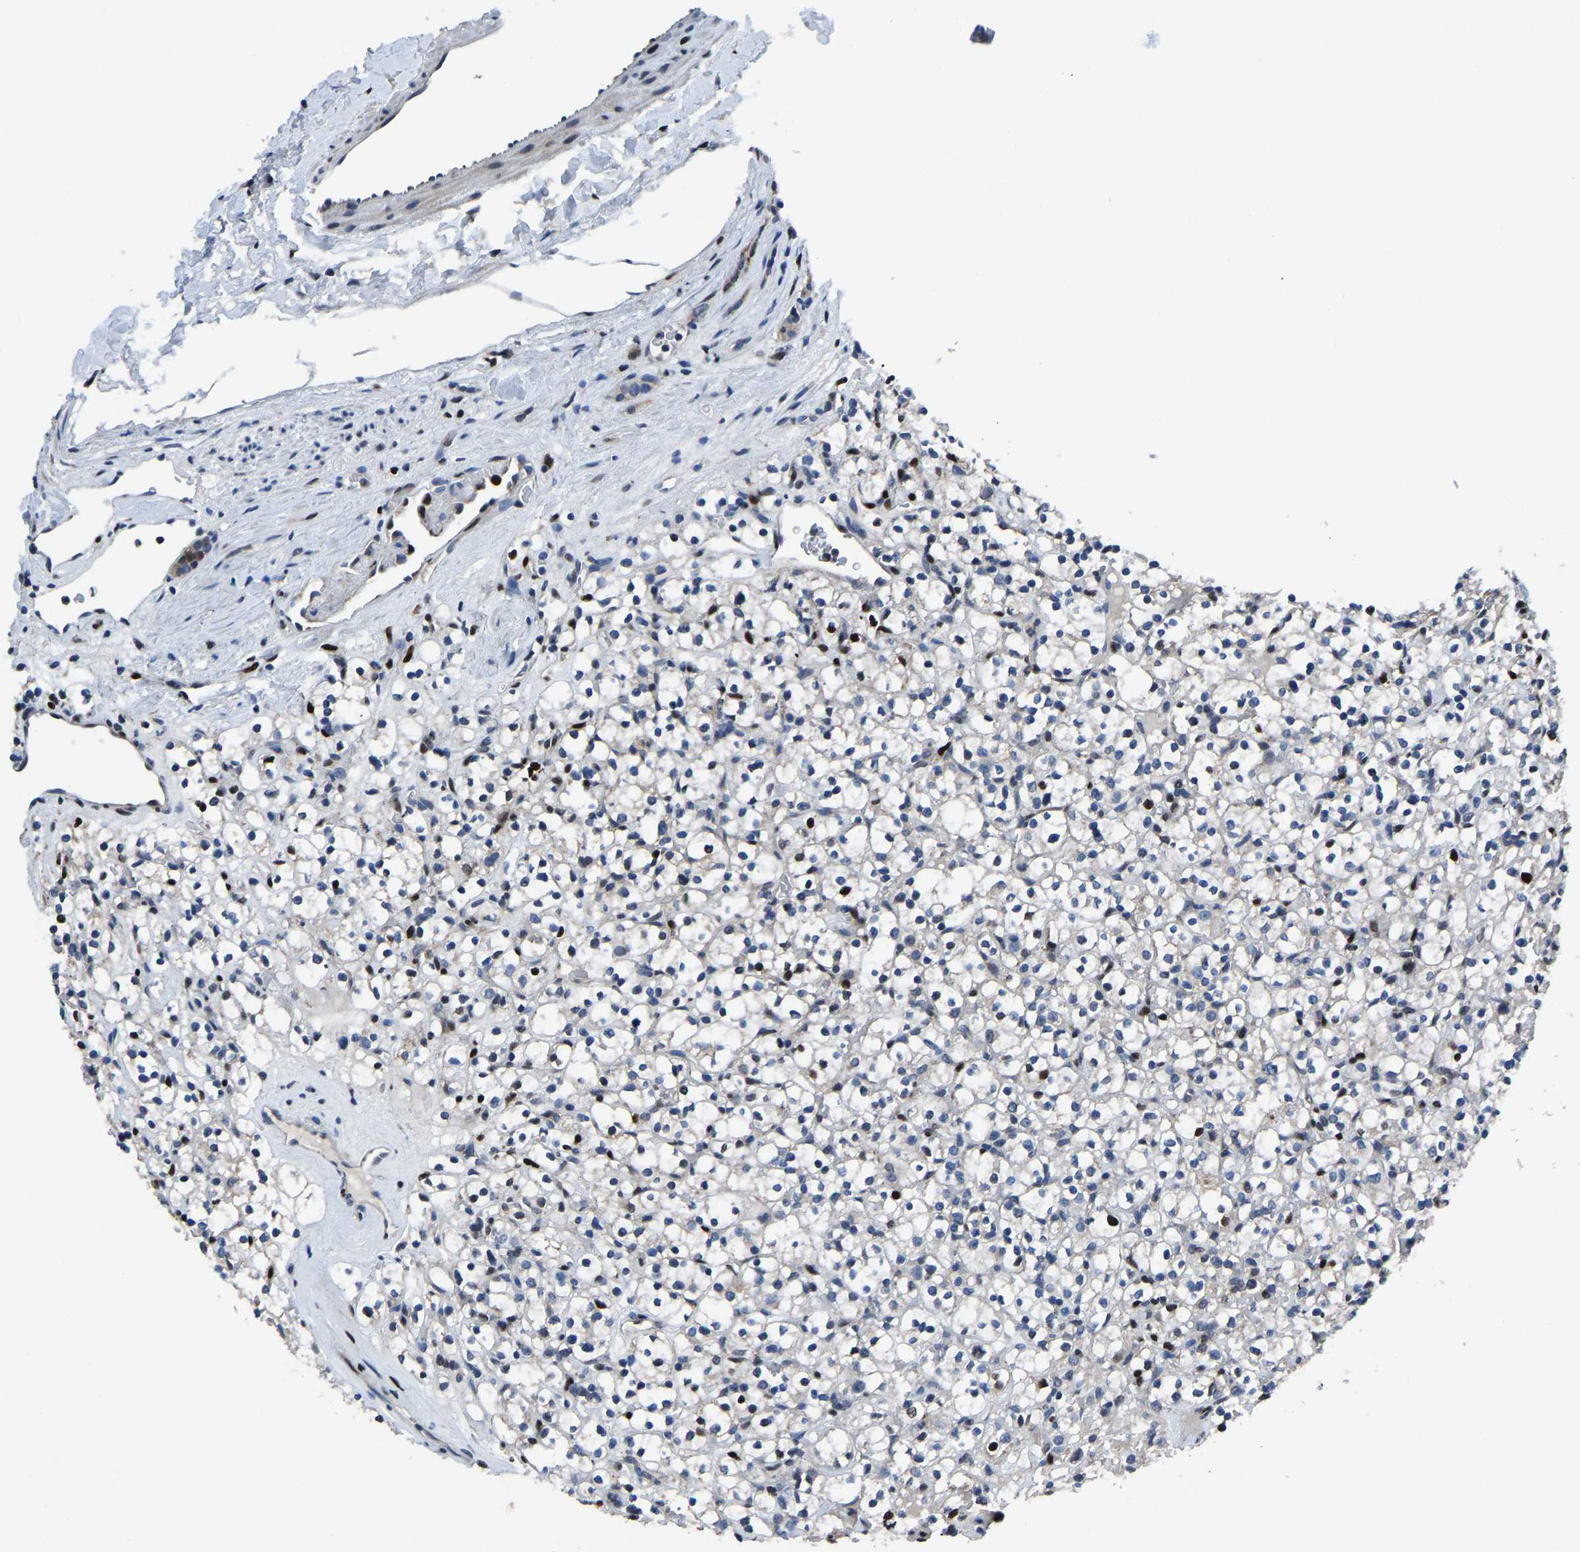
{"staining": {"intensity": "moderate", "quantity": "<25%", "location": "nuclear"}, "tissue": "renal cancer", "cell_type": "Tumor cells", "image_type": "cancer", "snomed": [{"axis": "morphology", "description": "Normal tissue, NOS"}, {"axis": "morphology", "description": "Adenocarcinoma, NOS"}, {"axis": "topography", "description": "Kidney"}], "caption": "About <25% of tumor cells in renal adenocarcinoma show moderate nuclear protein expression as visualized by brown immunohistochemical staining.", "gene": "EGR1", "patient": {"sex": "female", "age": 72}}